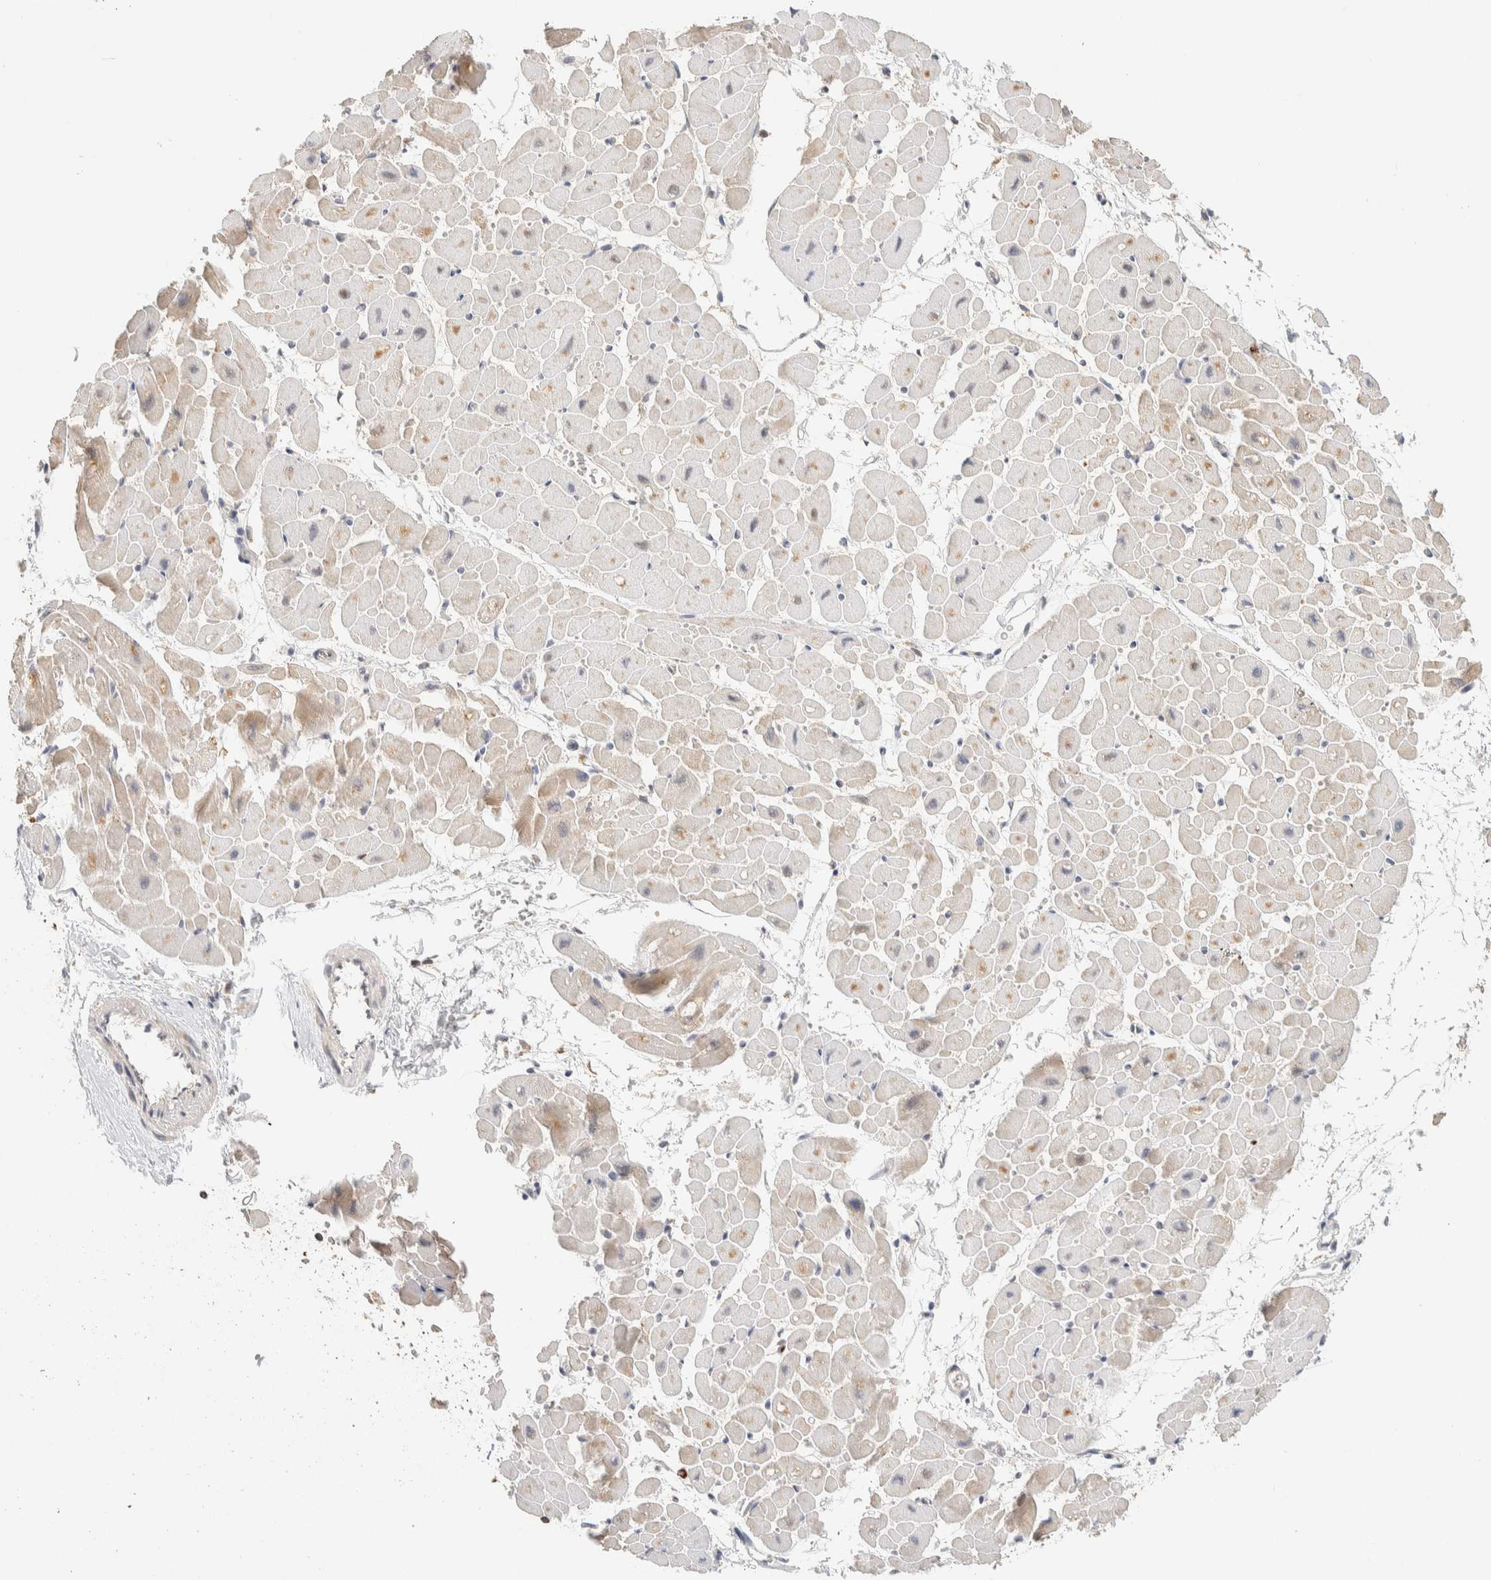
{"staining": {"intensity": "weak", "quantity": "<25%", "location": "cytoplasmic/membranous"}, "tissue": "heart muscle", "cell_type": "Cardiomyocytes", "image_type": "normal", "snomed": [{"axis": "morphology", "description": "Normal tissue, NOS"}, {"axis": "topography", "description": "Heart"}], "caption": "Immunohistochemical staining of unremarkable heart muscle reveals no significant positivity in cardiomyocytes.", "gene": "RUNDC1", "patient": {"sex": "male", "age": 45}}